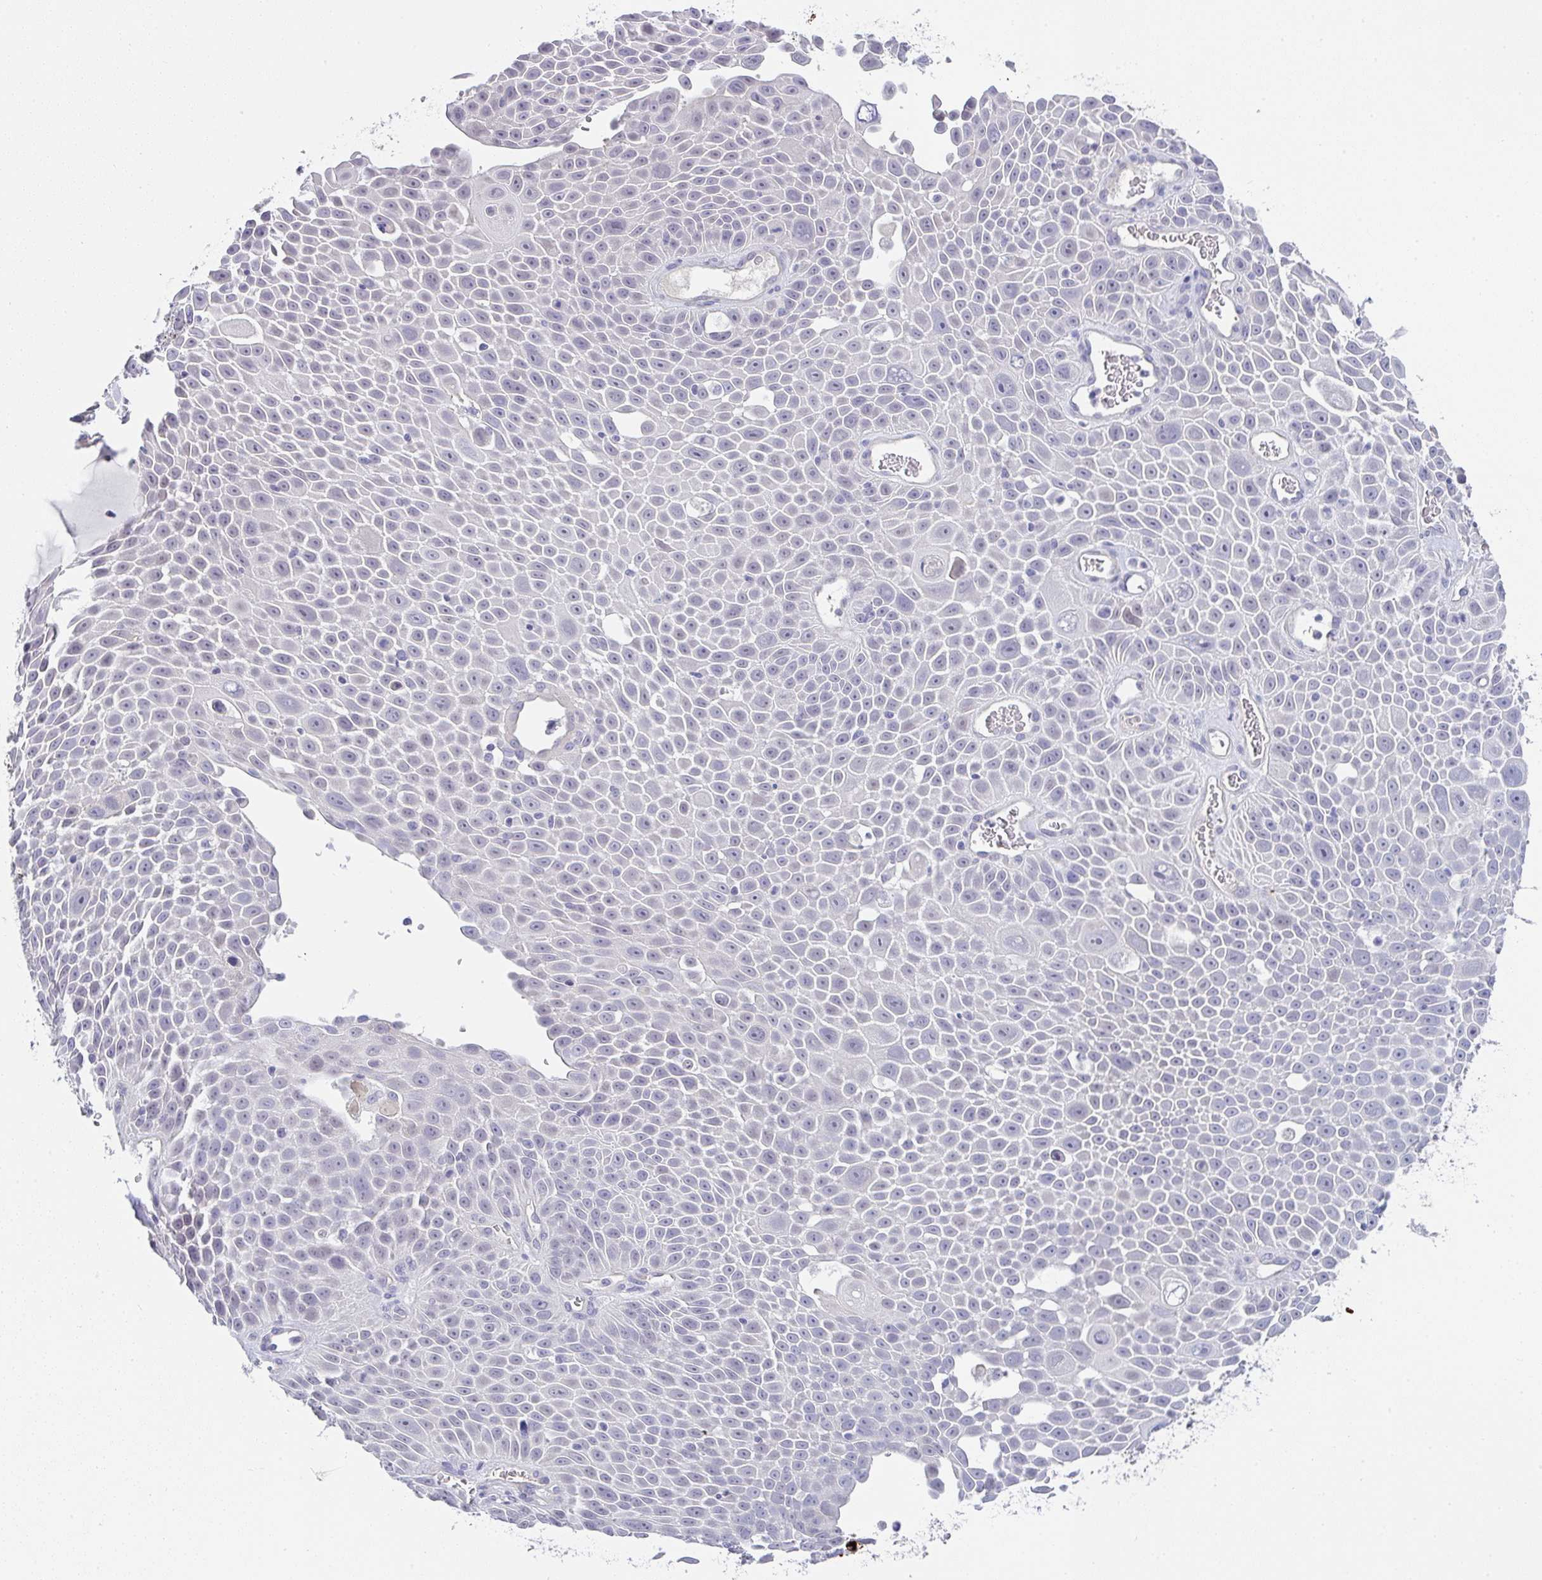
{"staining": {"intensity": "negative", "quantity": "none", "location": "none"}, "tissue": "lung cancer", "cell_type": "Tumor cells", "image_type": "cancer", "snomed": [{"axis": "morphology", "description": "Squamous cell carcinoma, NOS"}, {"axis": "morphology", "description": "Squamous cell carcinoma, metastatic, NOS"}, {"axis": "topography", "description": "Lymph node"}, {"axis": "topography", "description": "Lung"}], "caption": "Lung cancer was stained to show a protein in brown. There is no significant staining in tumor cells.", "gene": "CACNA1S", "patient": {"sex": "female", "age": 62}}